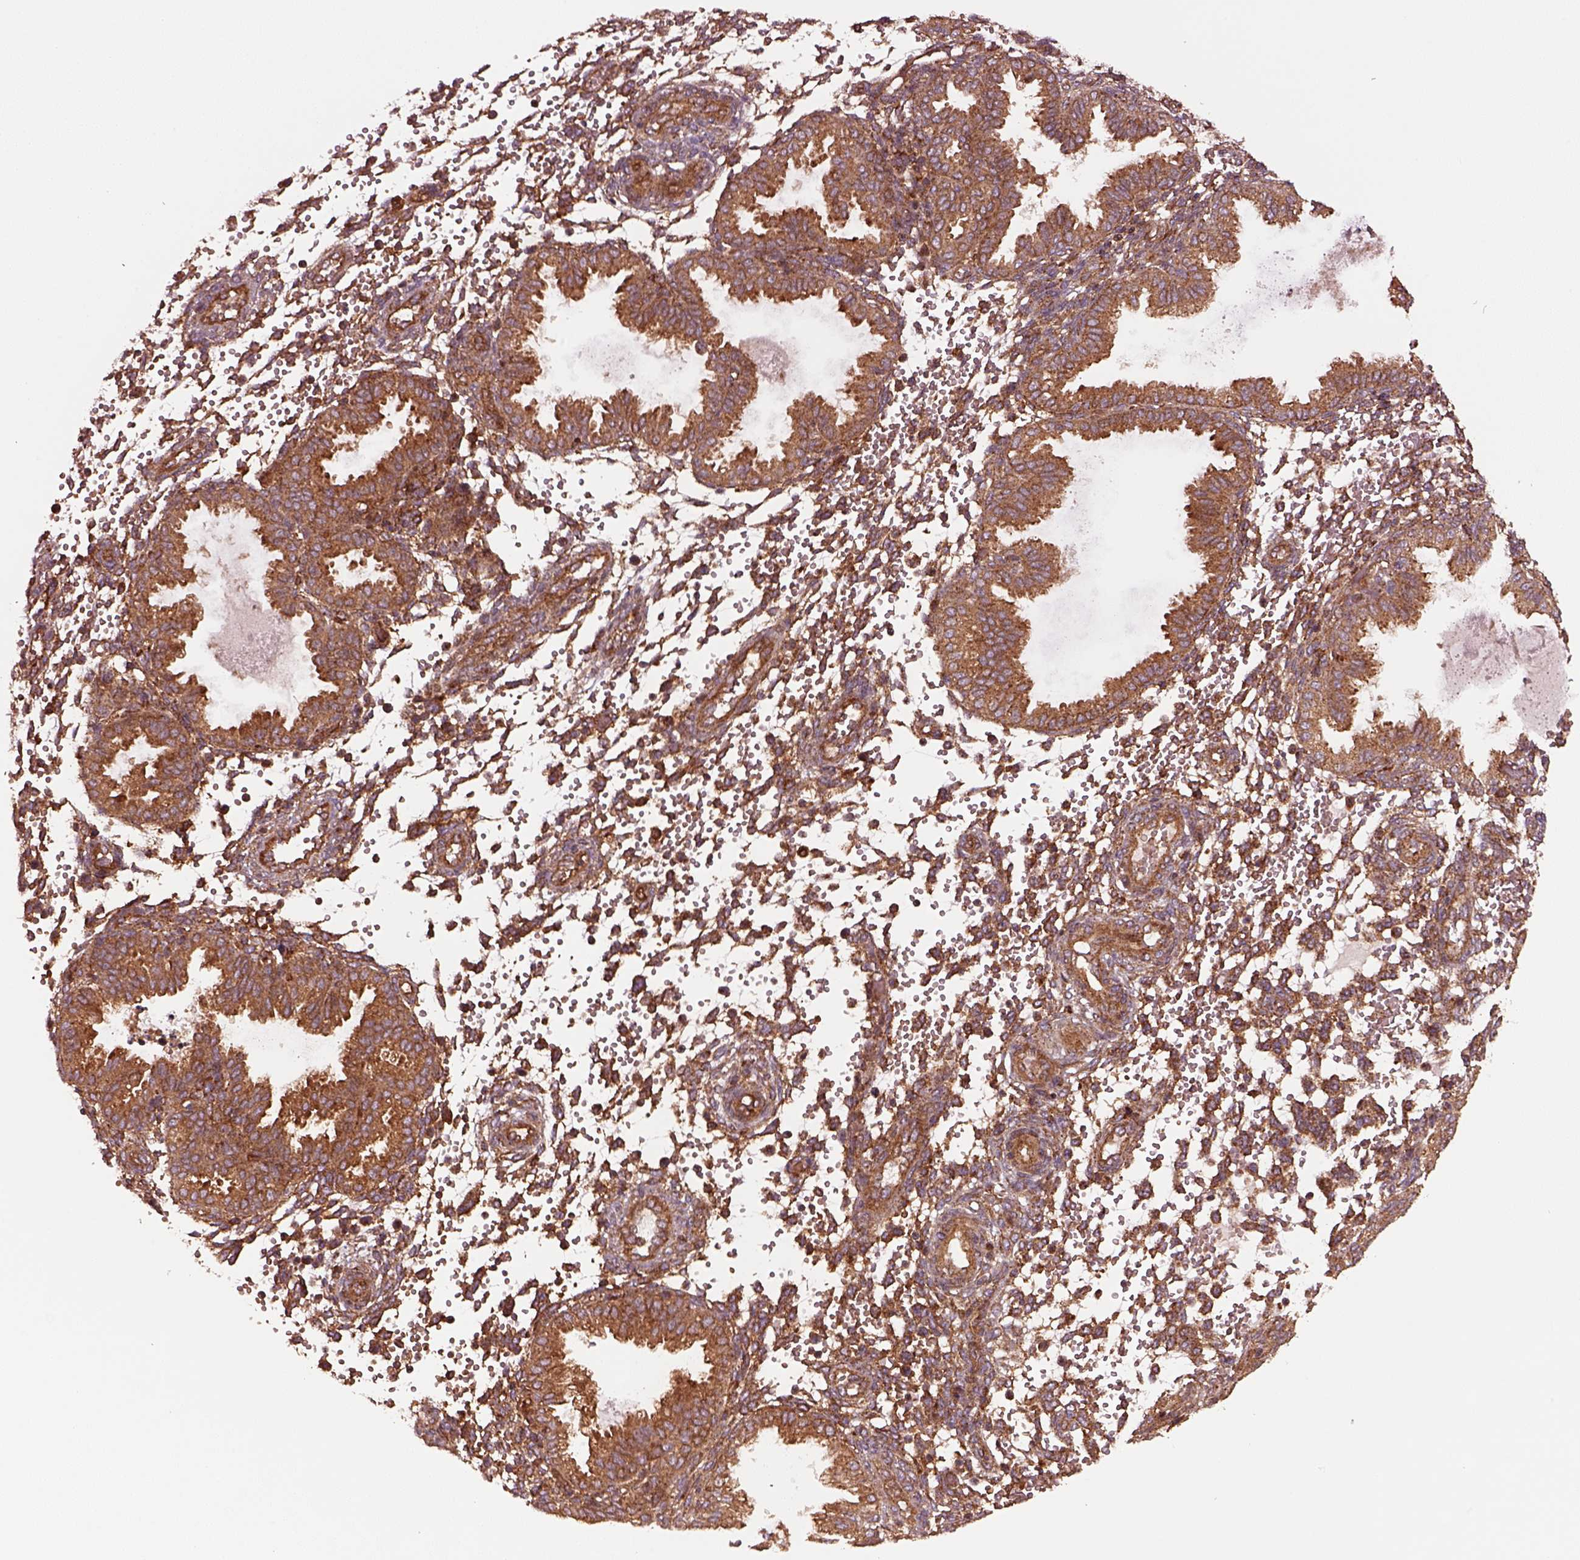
{"staining": {"intensity": "moderate", "quantity": "25%-75%", "location": "cytoplasmic/membranous"}, "tissue": "endometrium", "cell_type": "Cells in endometrial stroma", "image_type": "normal", "snomed": [{"axis": "morphology", "description": "Normal tissue, NOS"}, {"axis": "topography", "description": "Endometrium"}], "caption": "Brown immunohistochemical staining in normal endometrium exhibits moderate cytoplasmic/membranous staining in about 25%-75% of cells in endometrial stroma.", "gene": "WASHC2A", "patient": {"sex": "female", "age": 33}}